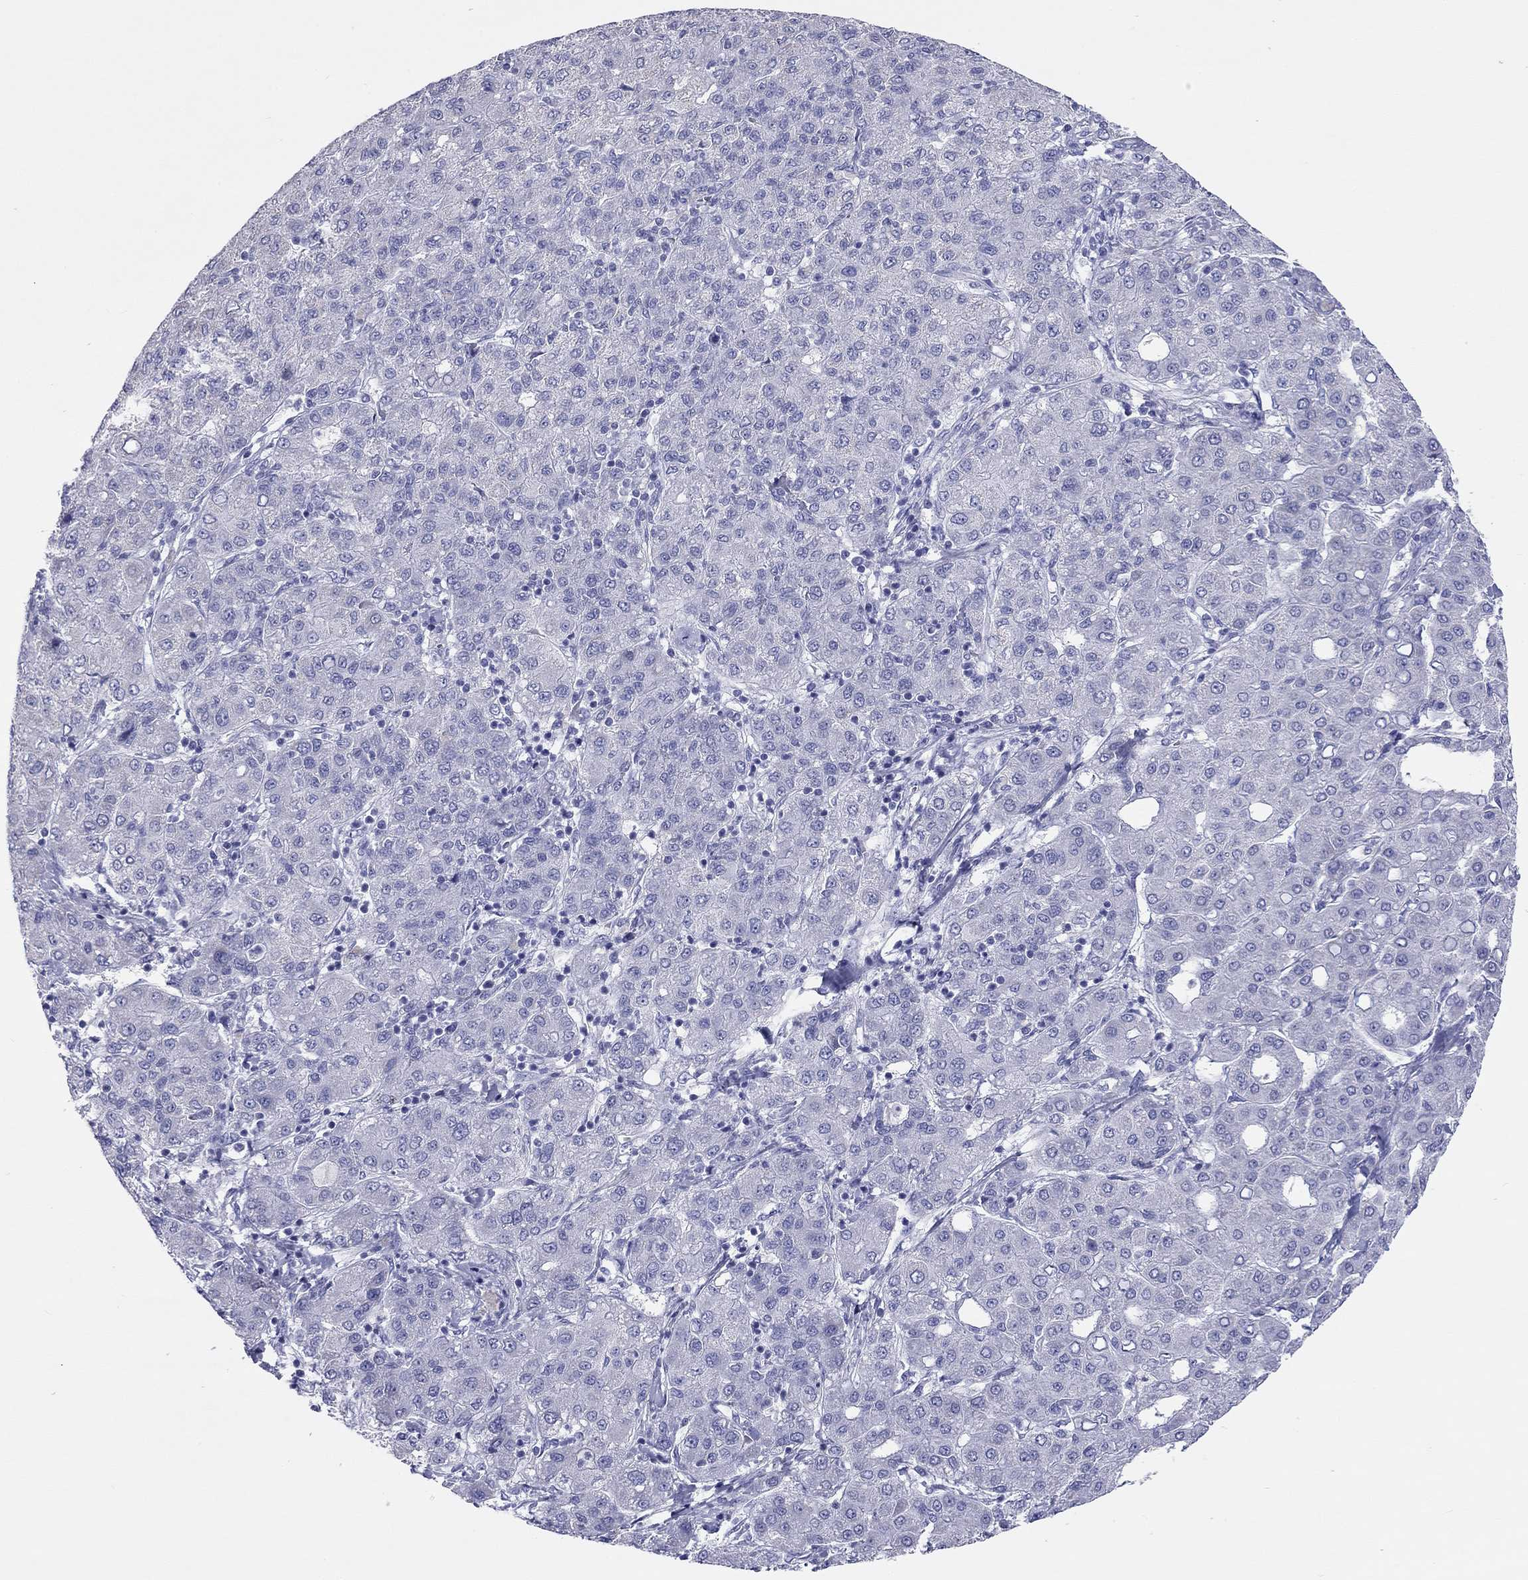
{"staining": {"intensity": "negative", "quantity": "none", "location": "none"}, "tissue": "liver cancer", "cell_type": "Tumor cells", "image_type": "cancer", "snomed": [{"axis": "morphology", "description": "Carcinoma, Hepatocellular, NOS"}, {"axis": "topography", "description": "Liver"}], "caption": "Immunohistochemistry (IHC) of human hepatocellular carcinoma (liver) displays no positivity in tumor cells. (DAB (3,3'-diaminobenzidine) immunohistochemistry (IHC) visualized using brightfield microscopy, high magnification).", "gene": "DPY19L2", "patient": {"sex": "male", "age": 65}}